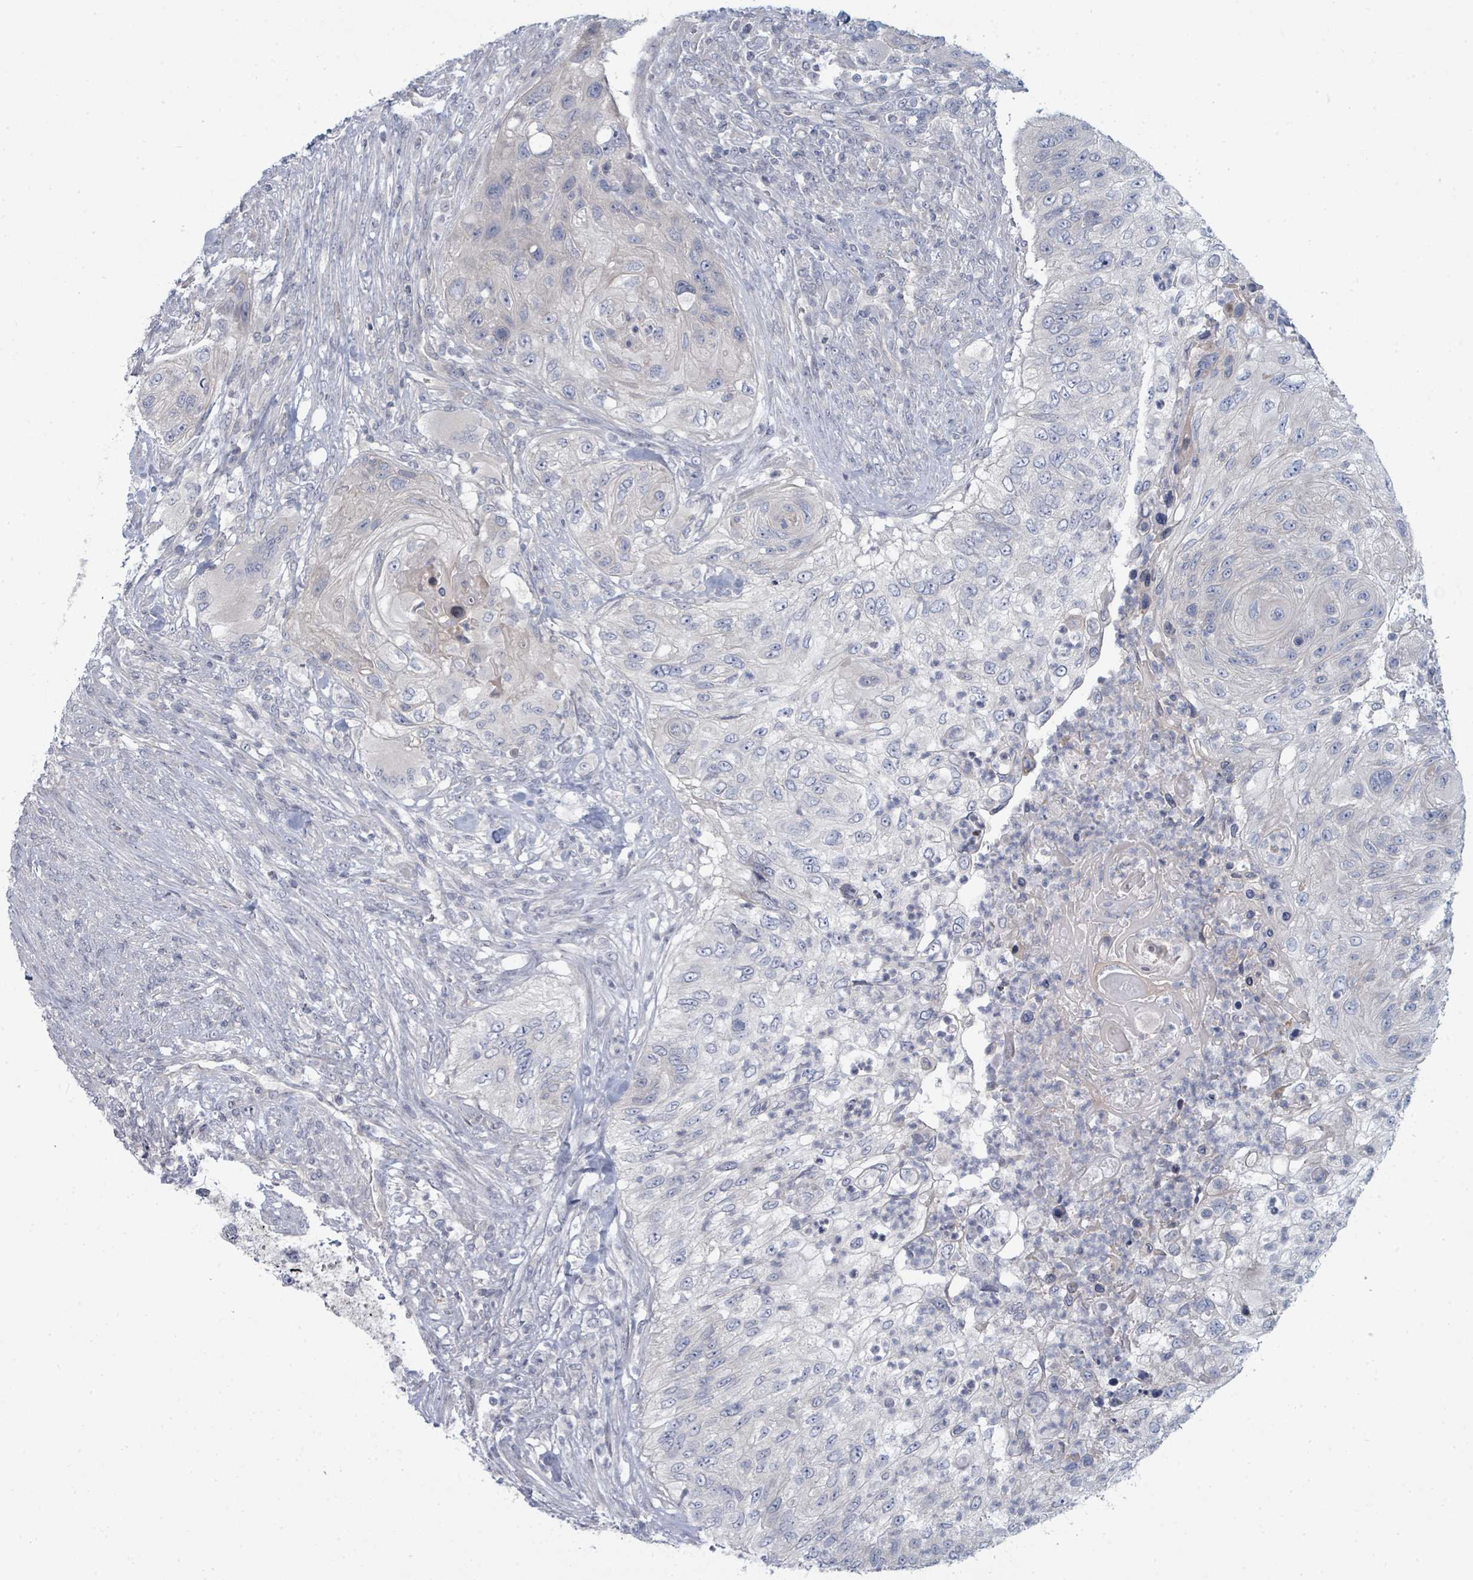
{"staining": {"intensity": "negative", "quantity": "none", "location": "none"}, "tissue": "urothelial cancer", "cell_type": "Tumor cells", "image_type": "cancer", "snomed": [{"axis": "morphology", "description": "Urothelial carcinoma, High grade"}, {"axis": "topography", "description": "Urinary bladder"}], "caption": "The histopathology image exhibits no significant staining in tumor cells of urothelial carcinoma (high-grade).", "gene": "SLC25A45", "patient": {"sex": "female", "age": 60}}